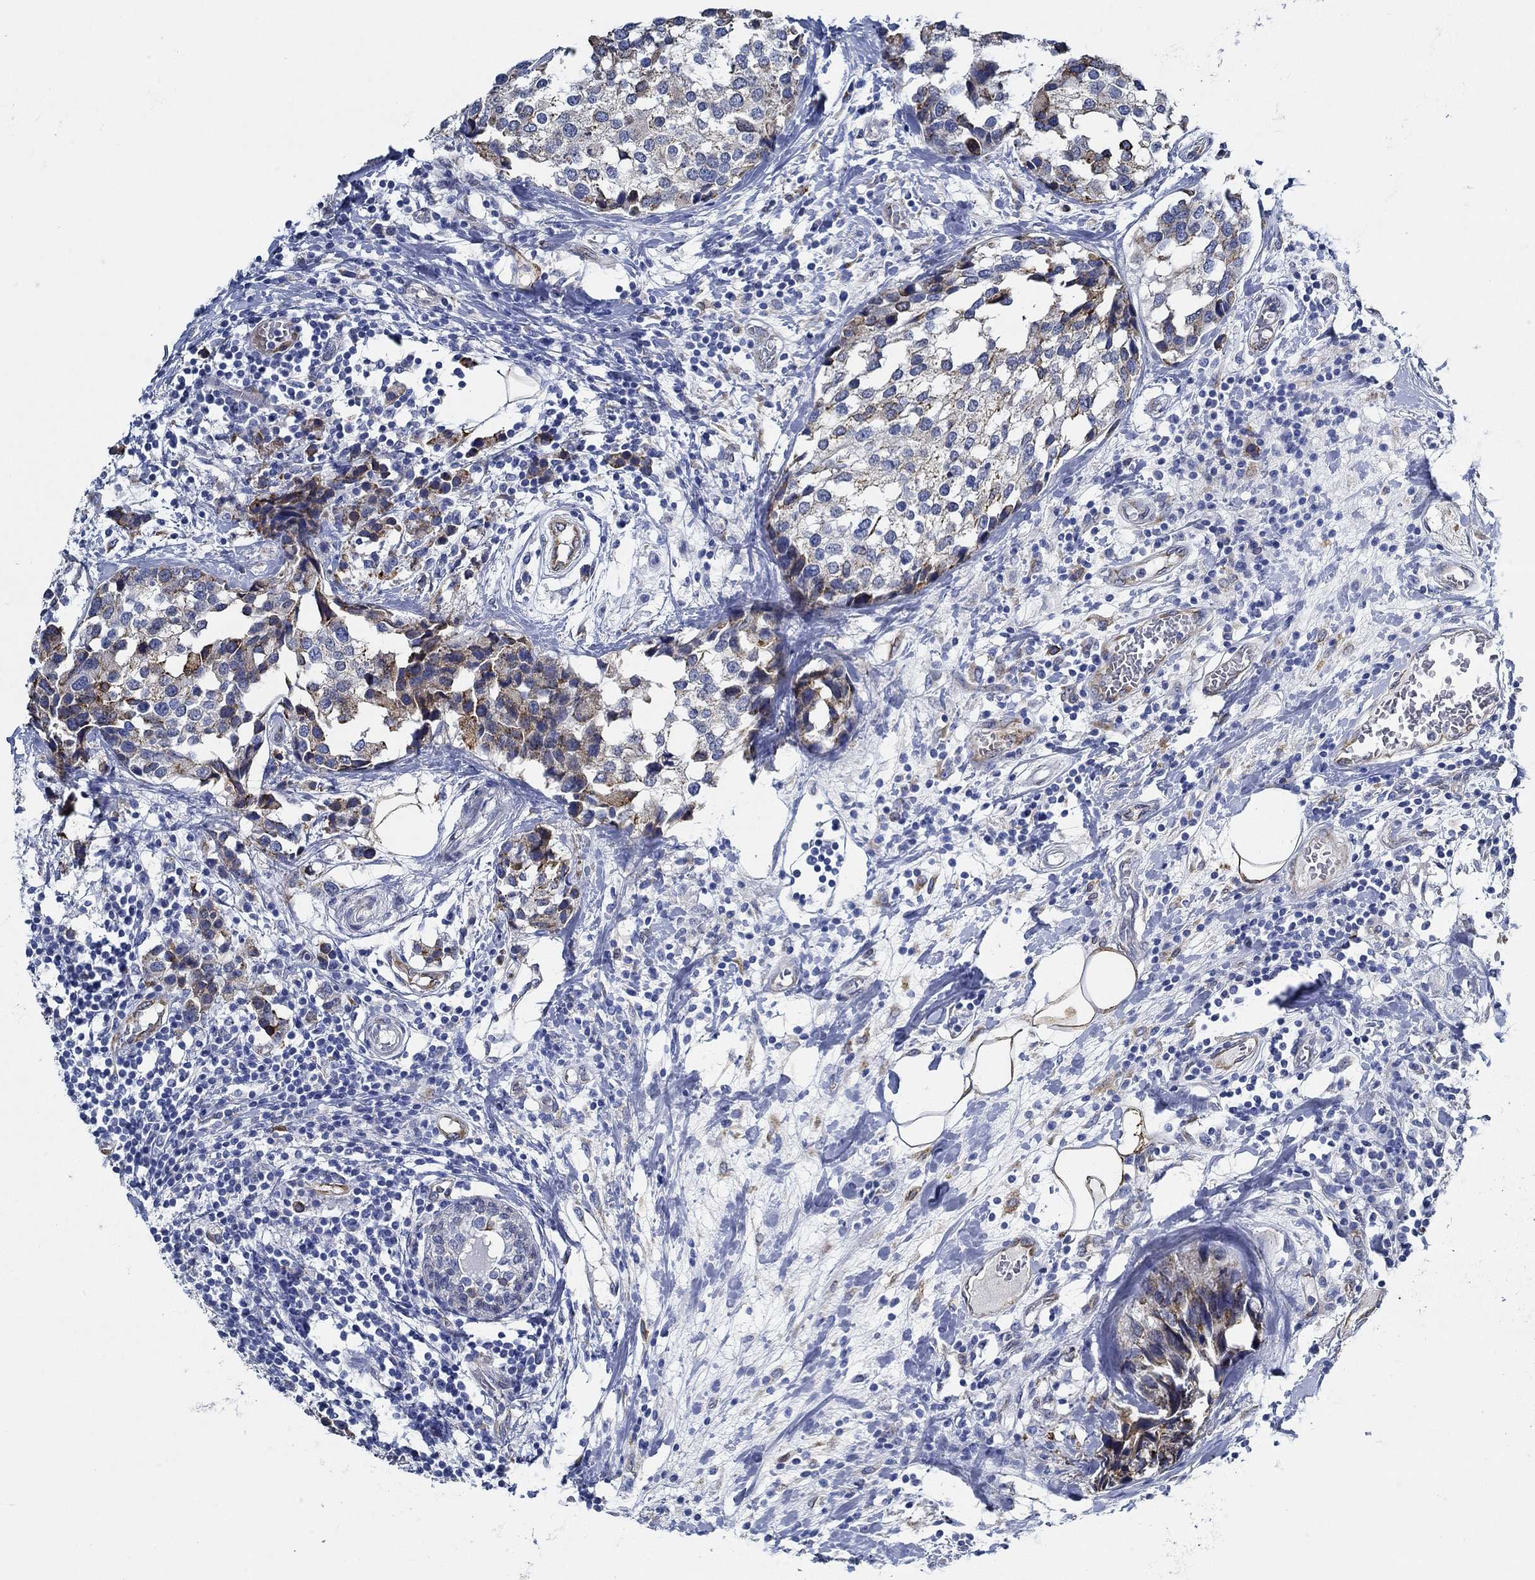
{"staining": {"intensity": "strong", "quantity": "25%-75%", "location": "cytoplasmic/membranous"}, "tissue": "breast cancer", "cell_type": "Tumor cells", "image_type": "cancer", "snomed": [{"axis": "morphology", "description": "Lobular carcinoma"}, {"axis": "topography", "description": "Breast"}], "caption": "Tumor cells demonstrate strong cytoplasmic/membranous expression in approximately 25%-75% of cells in breast cancer. Nuclei are stained in blue.", "gene": "HECW2", "patient": {"sex": "female", "age": 59}}